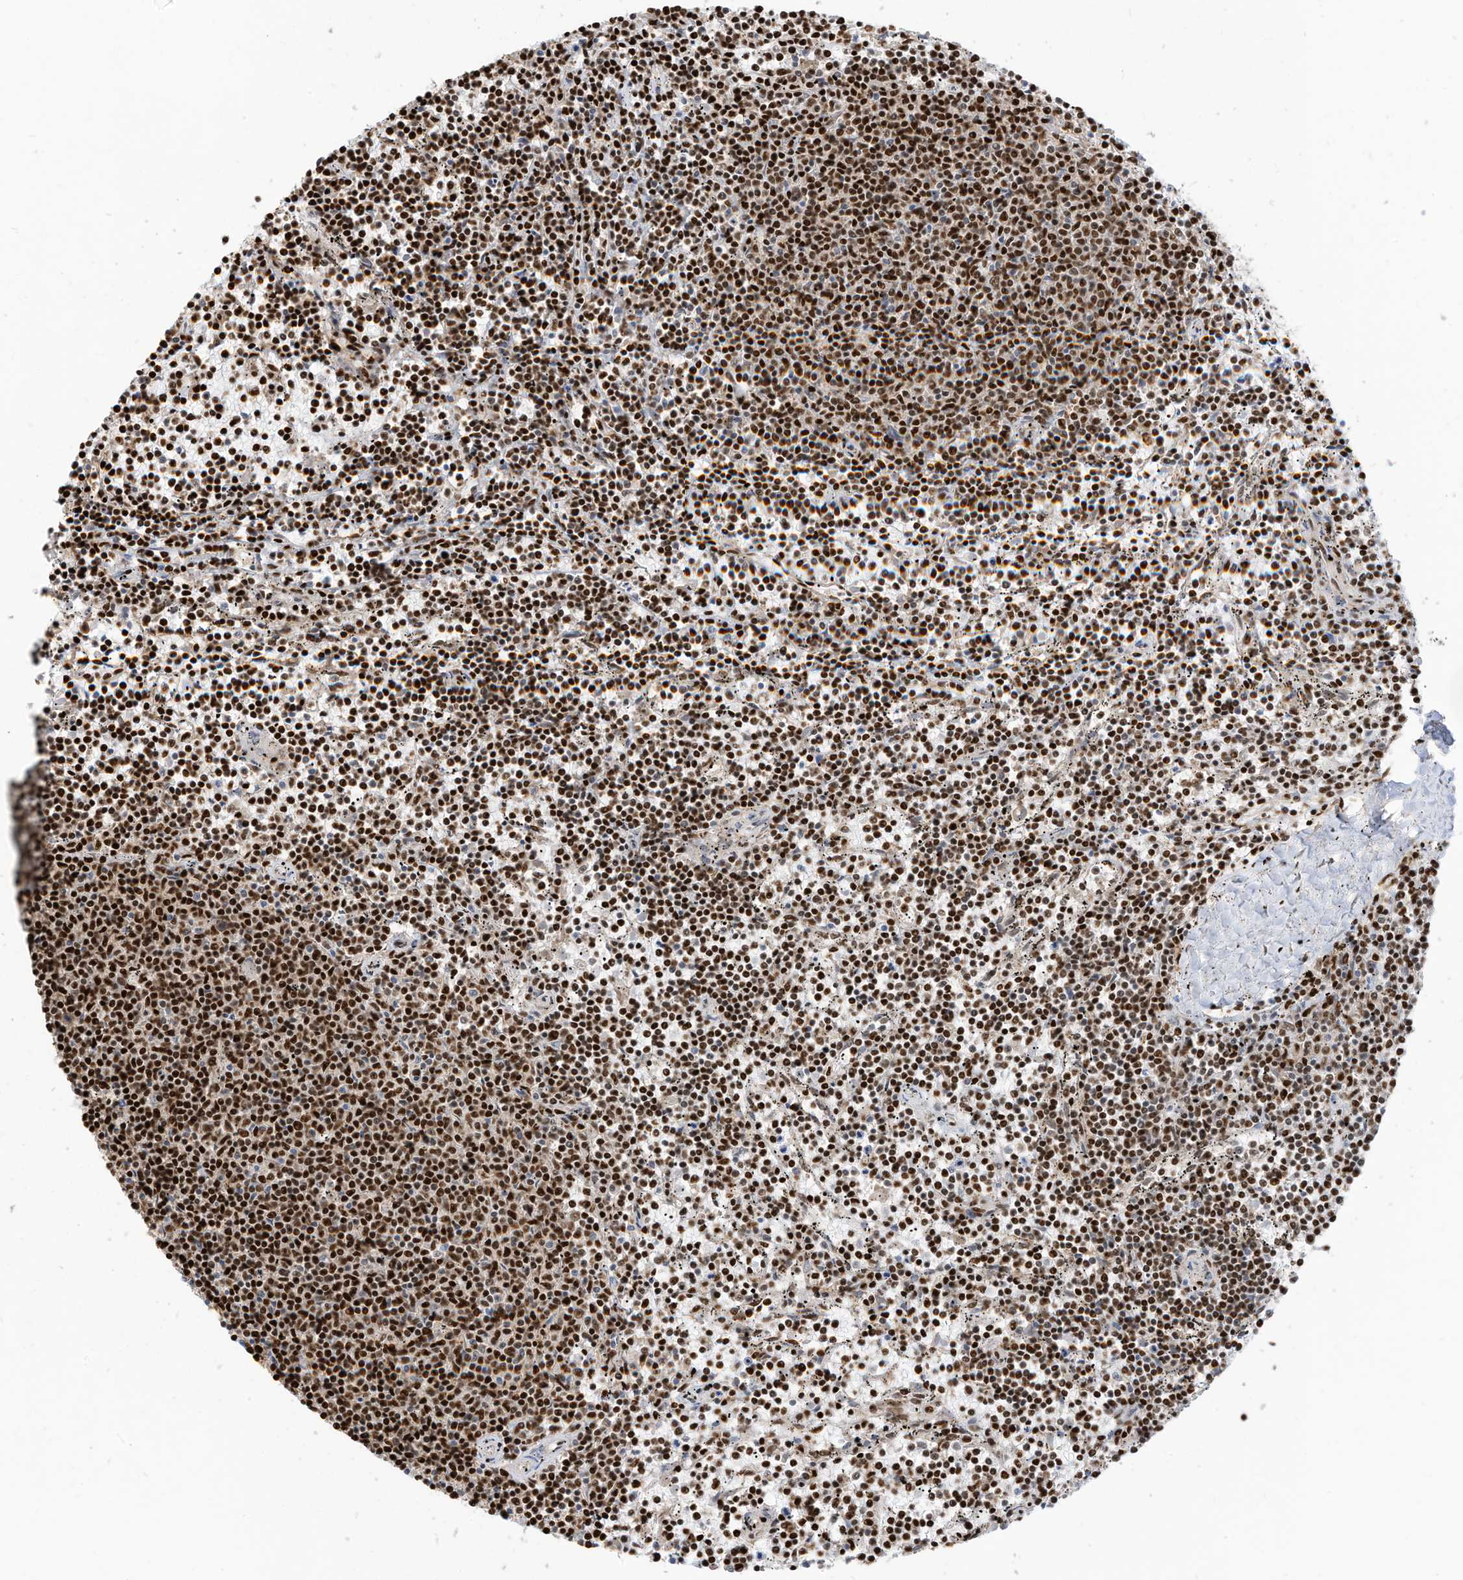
{"staining": {"intensity": "strong", "quantity": ">75%", "location": "nuclear"}, "tissue": "lymphoma", "cell_type": "Tumor cells", "image_type": "cancer", "snomed": [{"axis": "morphology", "description": "Malignant lymphoma, non-Hodgkin's type, Low grade"}, {"axis": "topography", "description": "Spleen"}], "caption": "A high amount of strong nuclear expression is identified in approximately >75% of tumor cells in lymphoma tissue.", "gene": "SAMD15", "patient": {"sex": "female", "age": 50}}